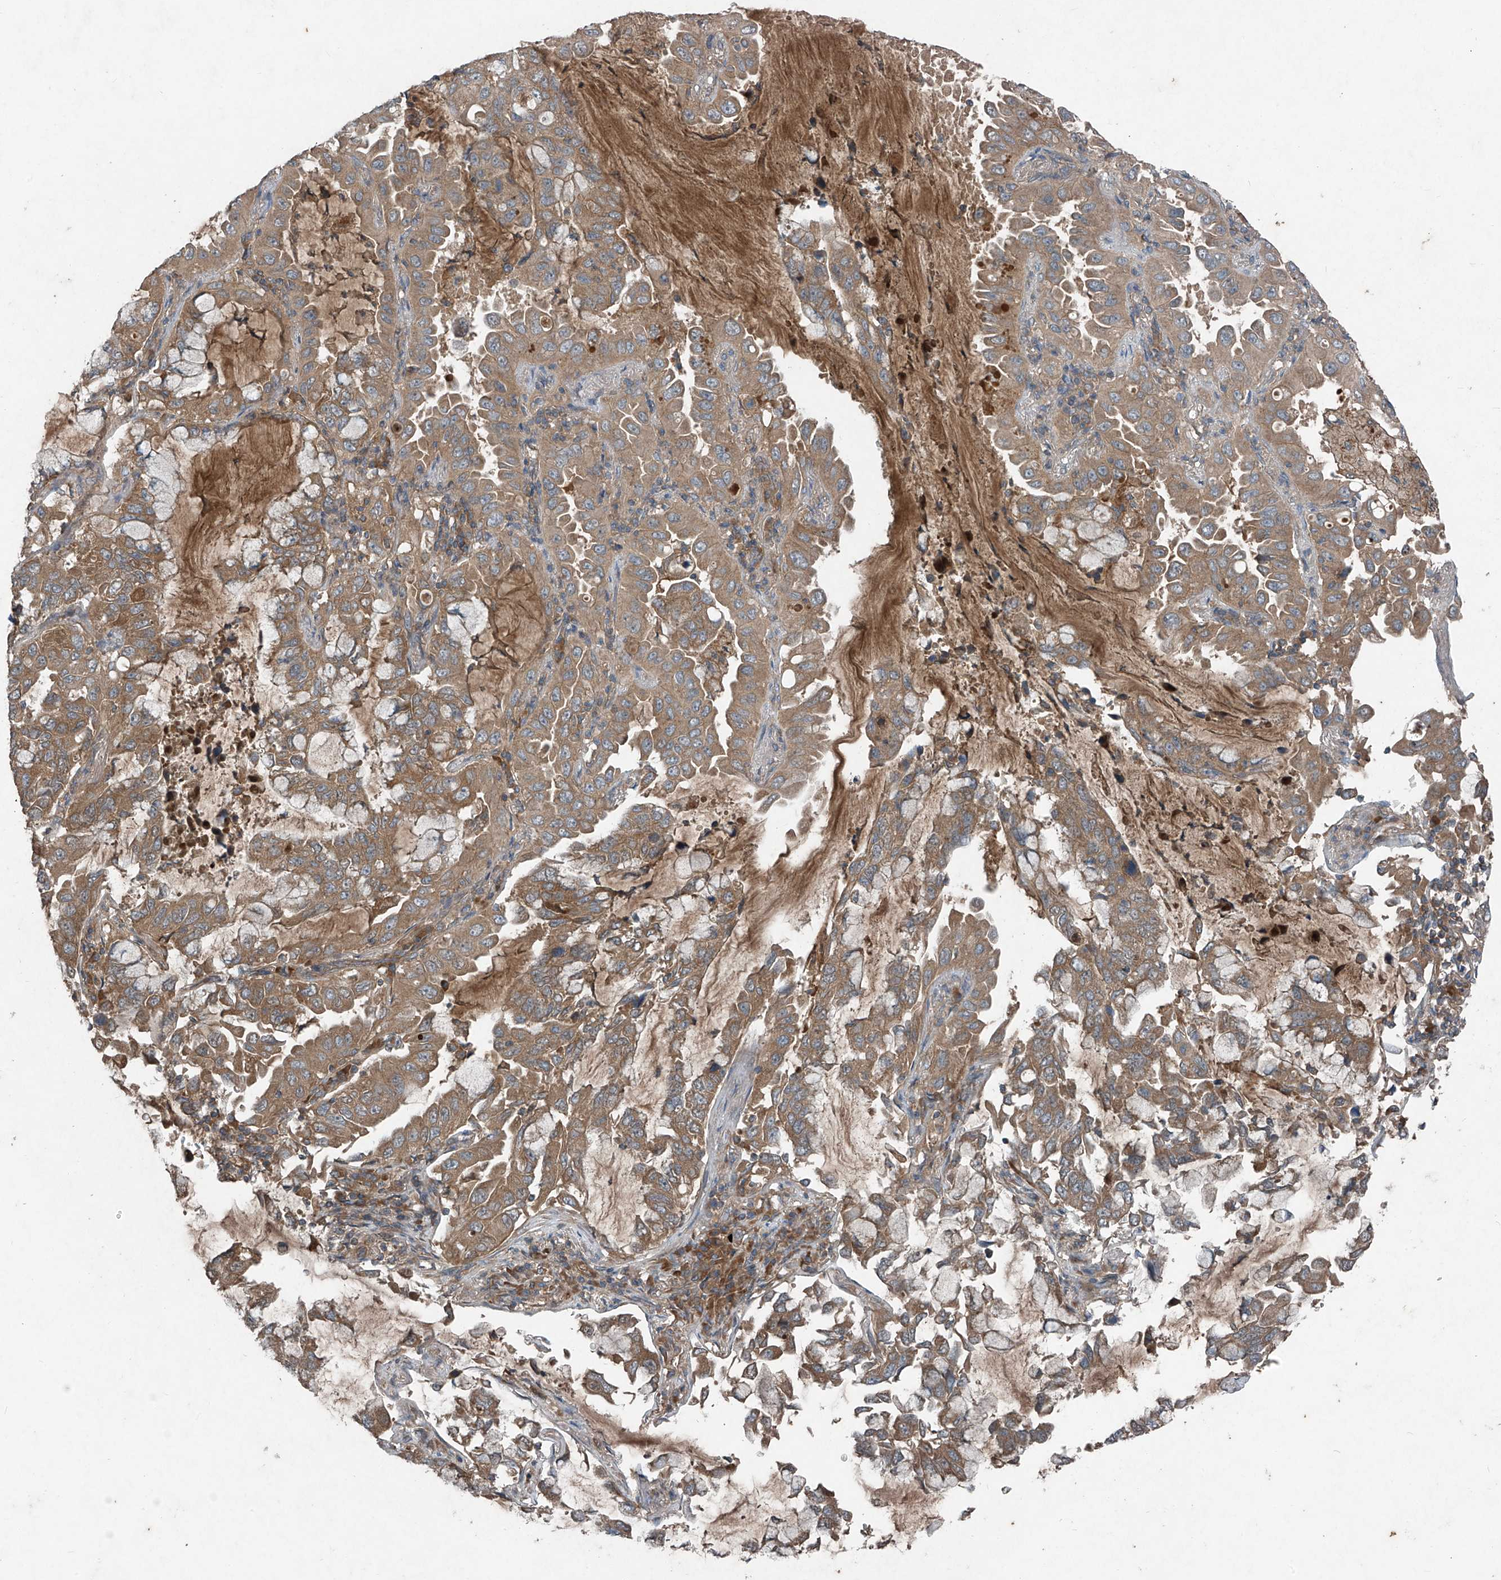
{"staining": {"intensity": "moderate", "quantity": ">75%", "location": "cytoplasmic/membranous"}, "tissue": "lung cancer", "cell_type": "Tumor cells", "image_type": "cancer", "snomed": [{"axis": "morphology", "description": "Adenocarcinoma, NOS"}, {"axis": "topography", "description": "Lung"}], "caption": "An image showing moderate cytoplasmic/membranous staining in about >75% of tumor cells in adenocarcinoma (lung), as visualized by brown immunohistochemical staining.", "gene": "FOXRED2", "patient": {"sex": "male", "age": 64}}